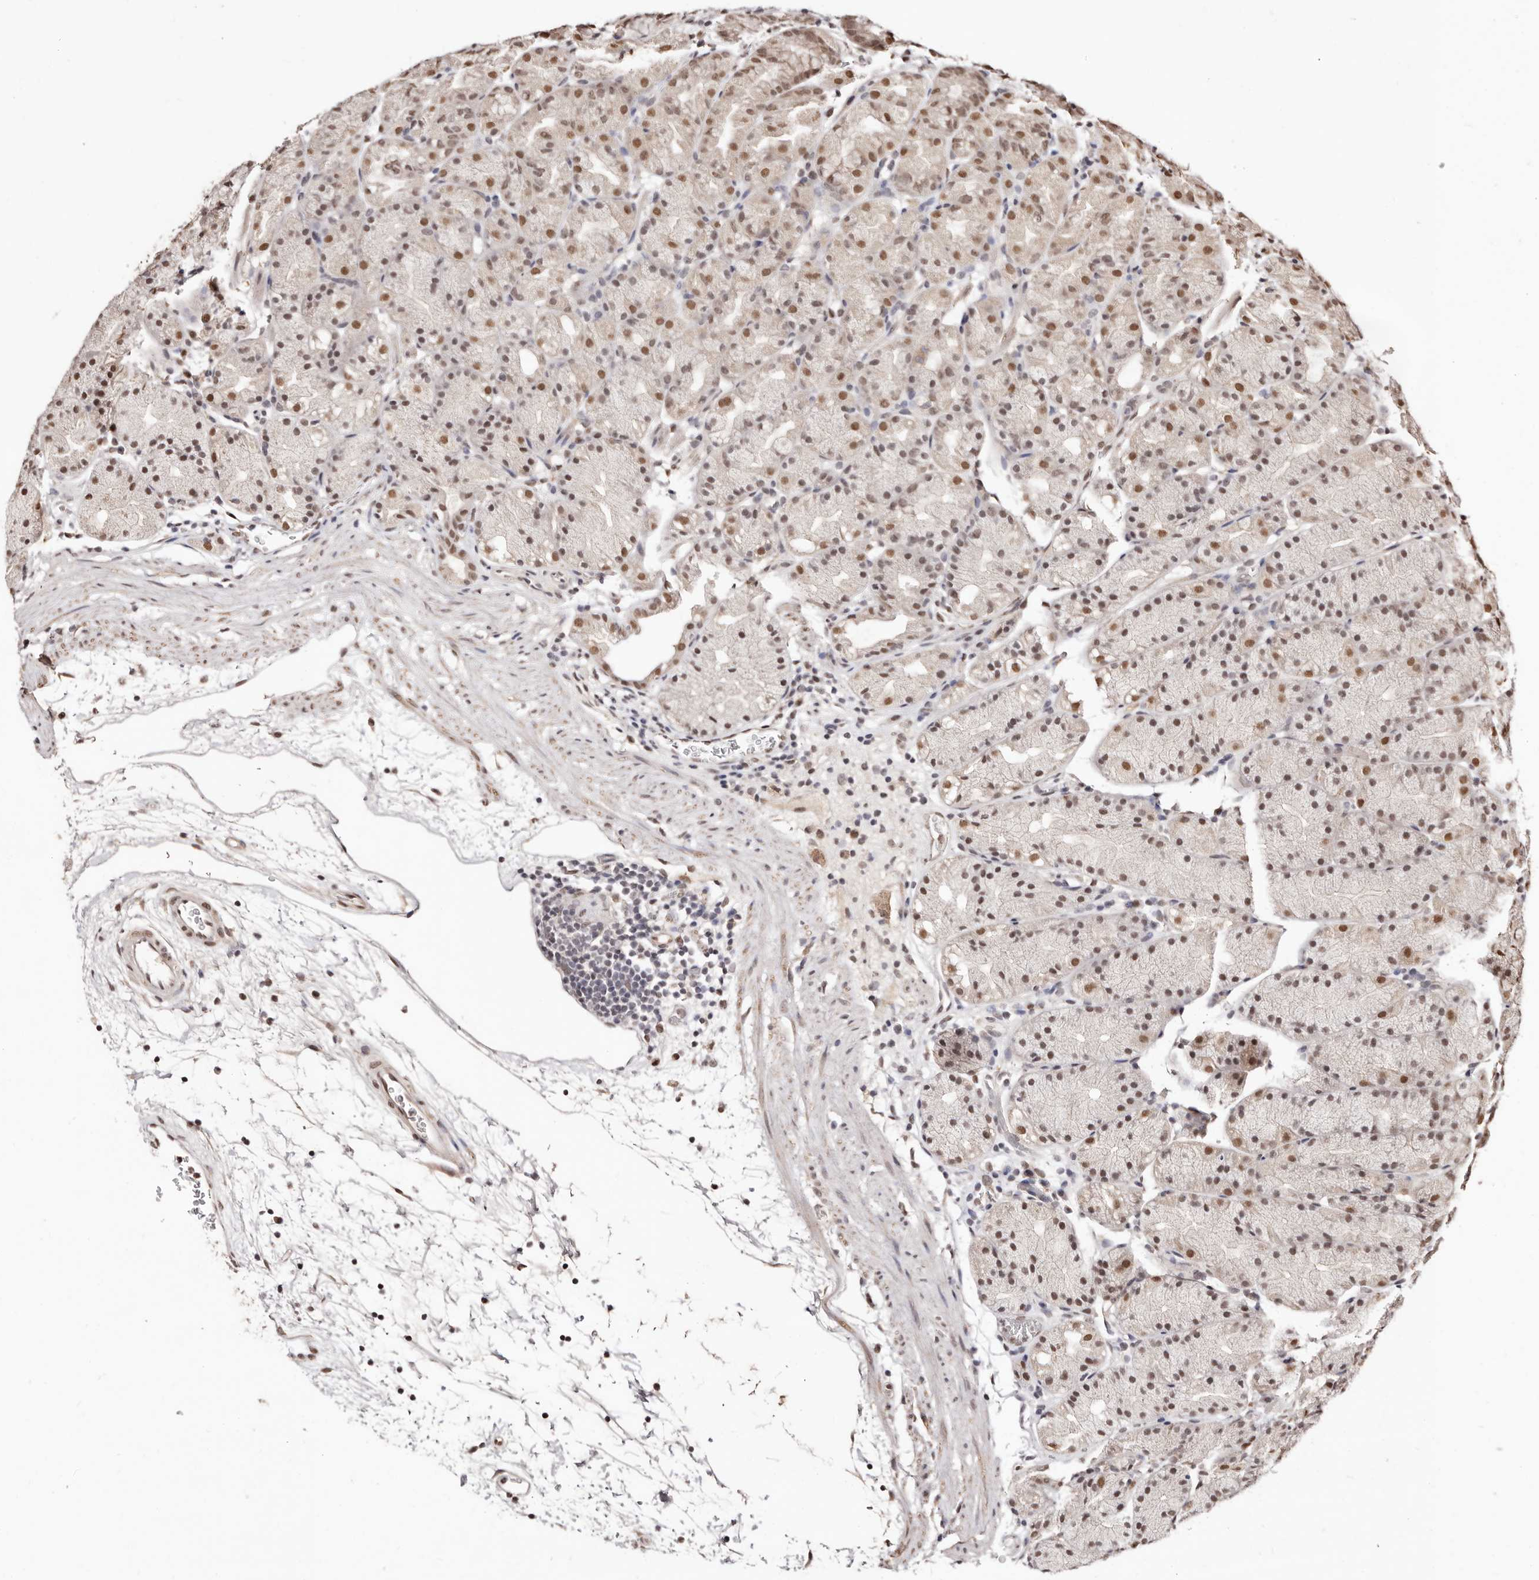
{"staining": {"intensity": "moderate", "quantity": ">75%", "location": "nuclear"}, "tissue": "stomach", "cell_type": "Glandular cells", "image_type": "normal", "snomed": [{"axis": "morphology", "description": "Normal tissue, NOS"}, {"axis": "topography", "description": "Stomach, upper"}], "caption": "IHC image of benign human stomach stained for a protein (brown), which shows medium levels of moderate nuclear expression in approximately >75% of glandular cells.", "gene": "BICRAL", "patient": {"sex": "male", "age": 48}}